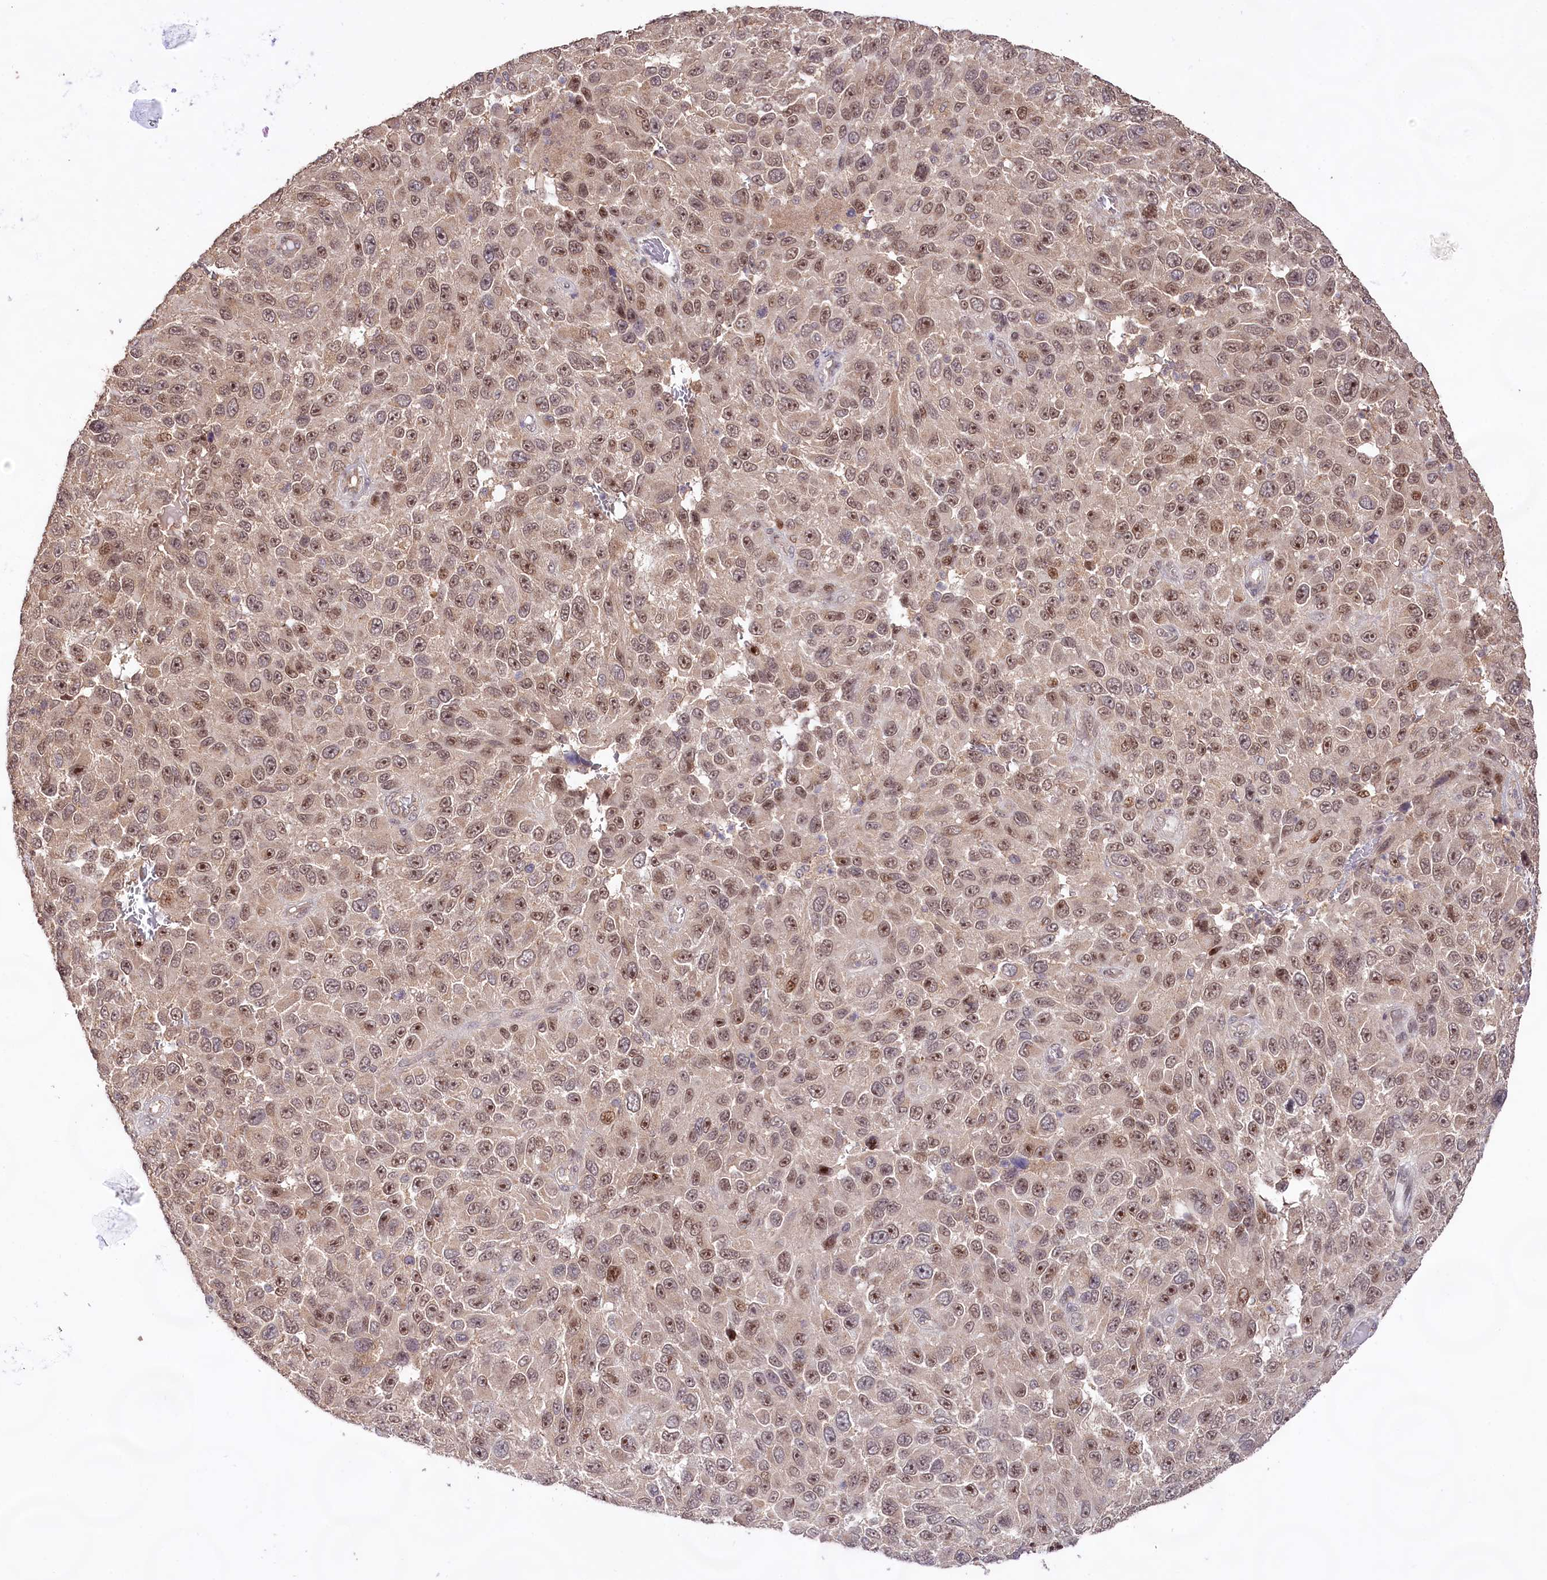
{"staining": {"intensity": "moderate", "quantity": ">75%", "location": "nuclear"}, "tissue": "melanoma", "cell_type": "Tumor cells", "image_type": "cancer", "snomed": [{"axis": "morphology", "description": "Malignant melanoma, NOS"}, {"axis": "topography", "description": "Skin"}], "caption": "Malignant melanoma stained with immunohistochemistry shows moderate nuclear staining in approximately >75% of tumor cells. The staining was performed using DAB (3,3'-diaminobenzidine) to visualize the protein expression in brown, while the nuclei were stained in blue with hematoxylin (Magnification: 20x).", "gene": "RRP8", "patient": {"sex": "female", "age": 96}}